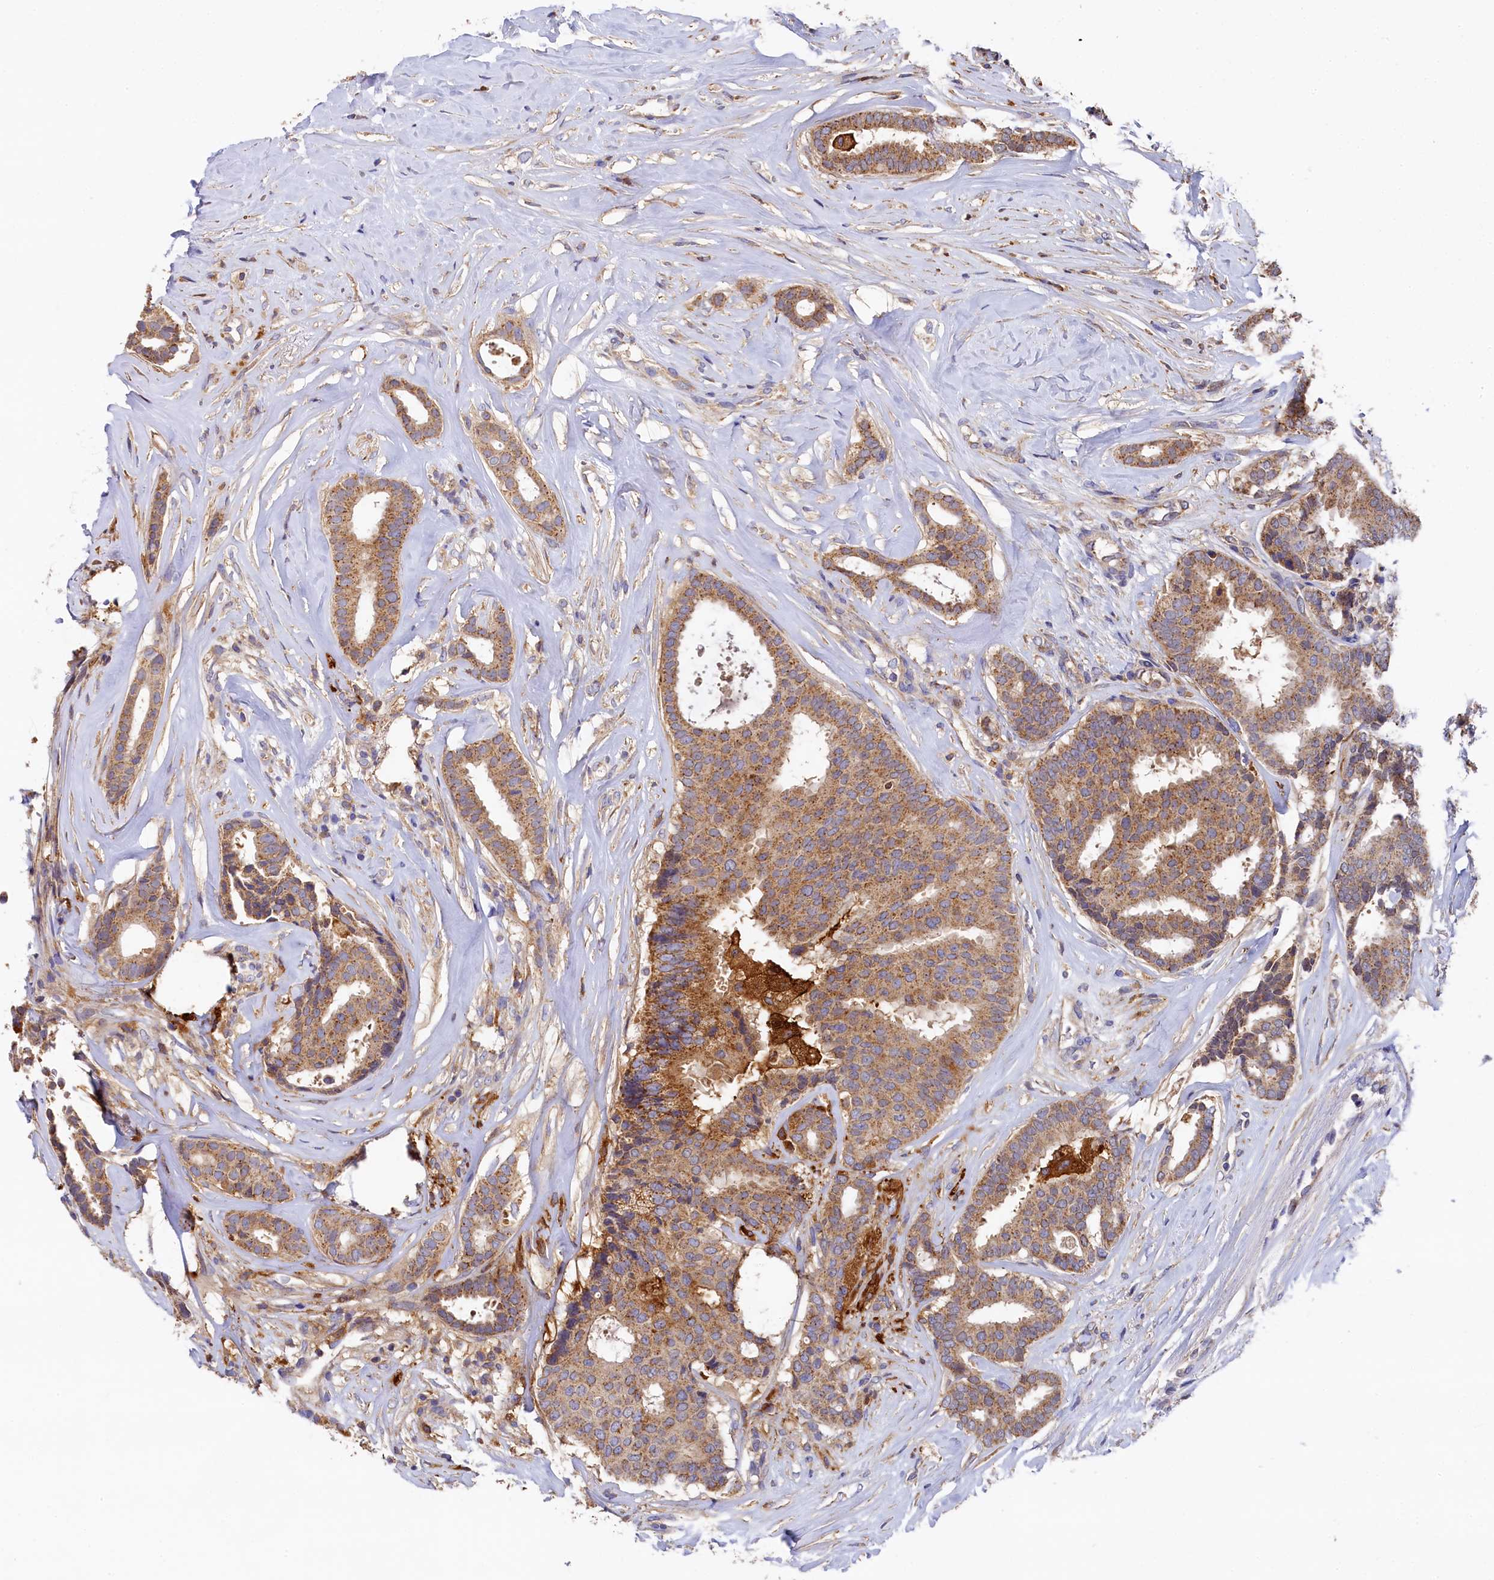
{"staining": {"intensity": "moderate", "quantity": ">75%", "location": "cytoplasmic/membranous"}, "tissue": "breast cancer", "cell_type": "Tumor cells", "image_type": "cancer", "snomed": [{"axis": "morphology", "description": "Duct carcinoma"}, {"axis": "topography", "description": "Breast"}], "caption": "Protein staining by immunohistochemistry (IHC) displays moderate cytoplasmic/membranous staining in about >75% of tumor cells in breast cancer (intraductal carcinoma).", "gene": "SEC31B", "patient": {"sex": "female", "age": 75}}